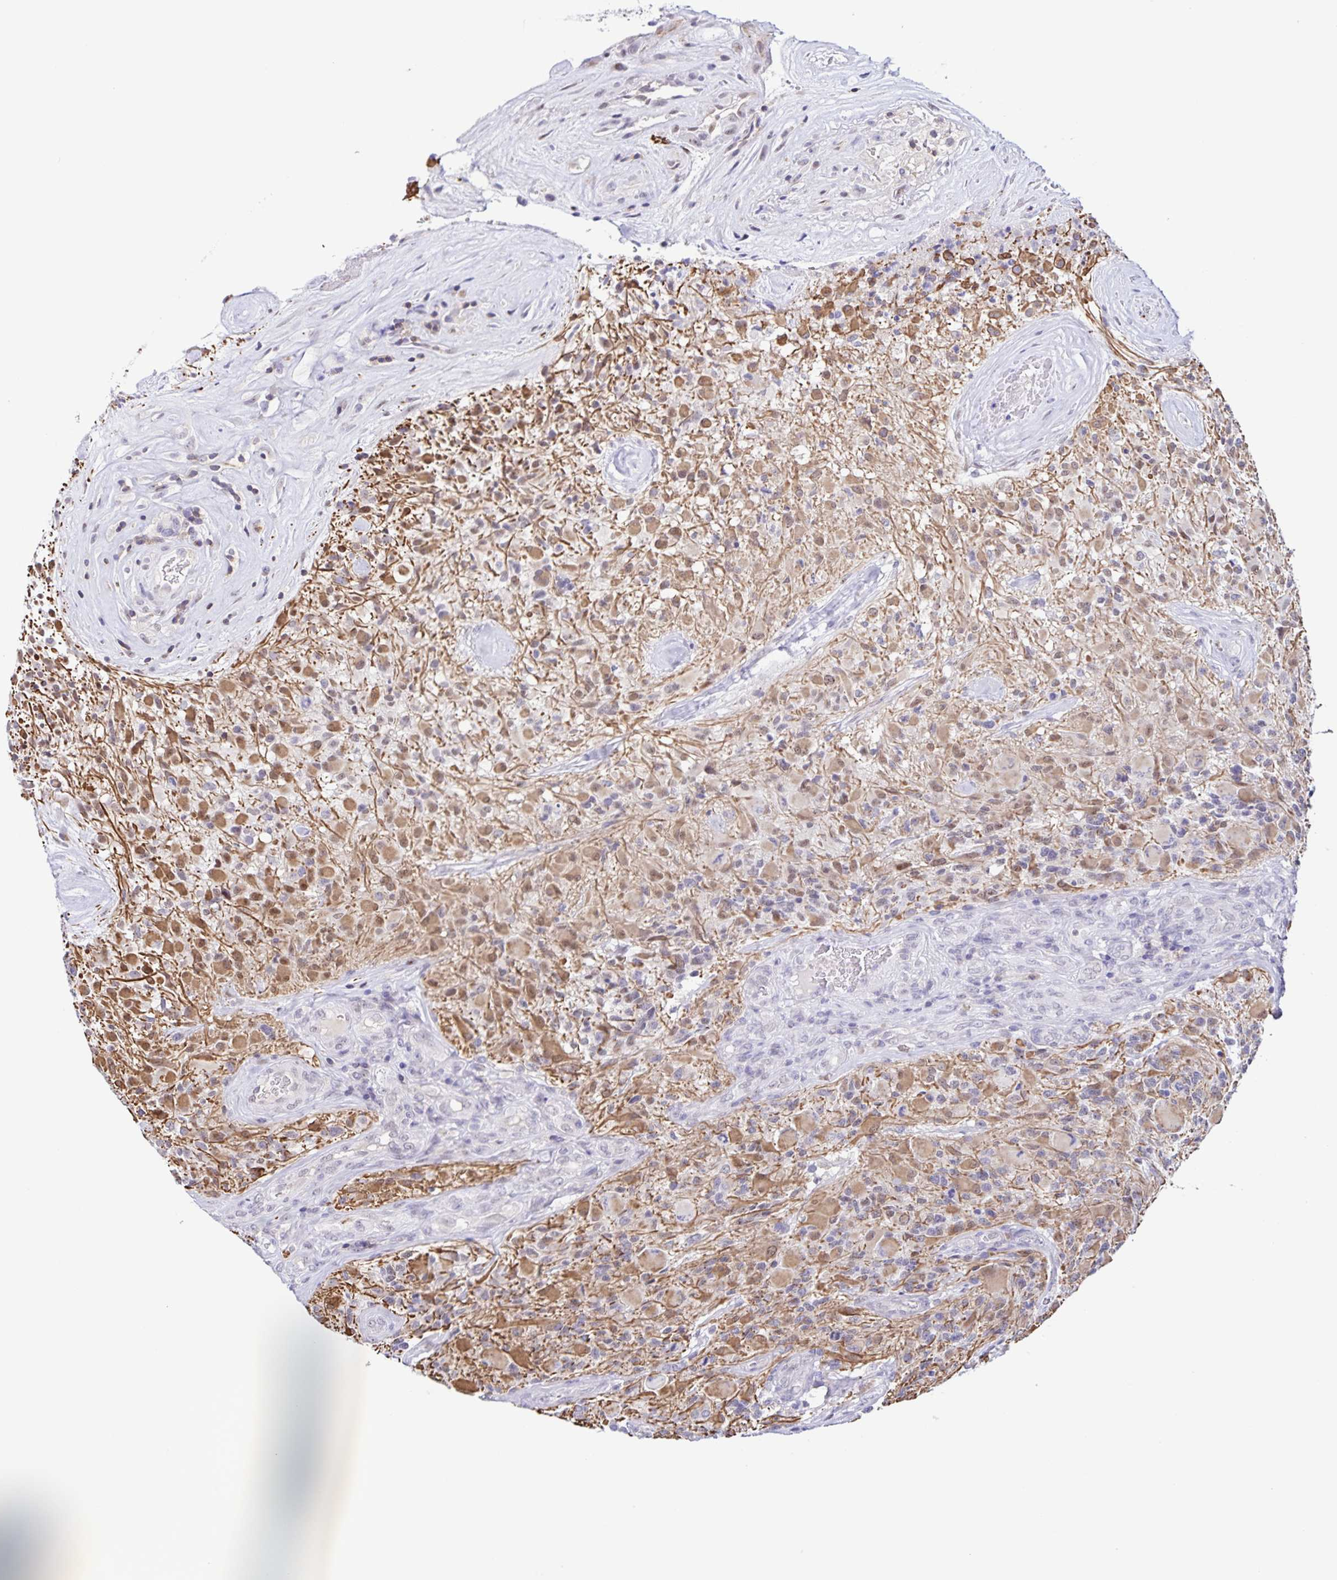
{"staining": {"intensity": "moderate", "quantity": "25%-75%", "location": "cytoplasmic/membranous,nuclear"}, "tissue": "glioma", "cell_type": "Tumor cells", "image_type": "cancer", "snomed": [{"axis": "morphology", "description": "Glioma, malignant, High grade"}, {"axis": "topography", "description": "Brain"}], "caption": "Malignant glioma (high-grade) stained for a protein (brown) shows moderate cytoplasmic/membranous and nuclear positive expression in about 25%-75% of tumor cells.", "gene": "STPG4", "patient": {"sex": "female", "age": 65}}